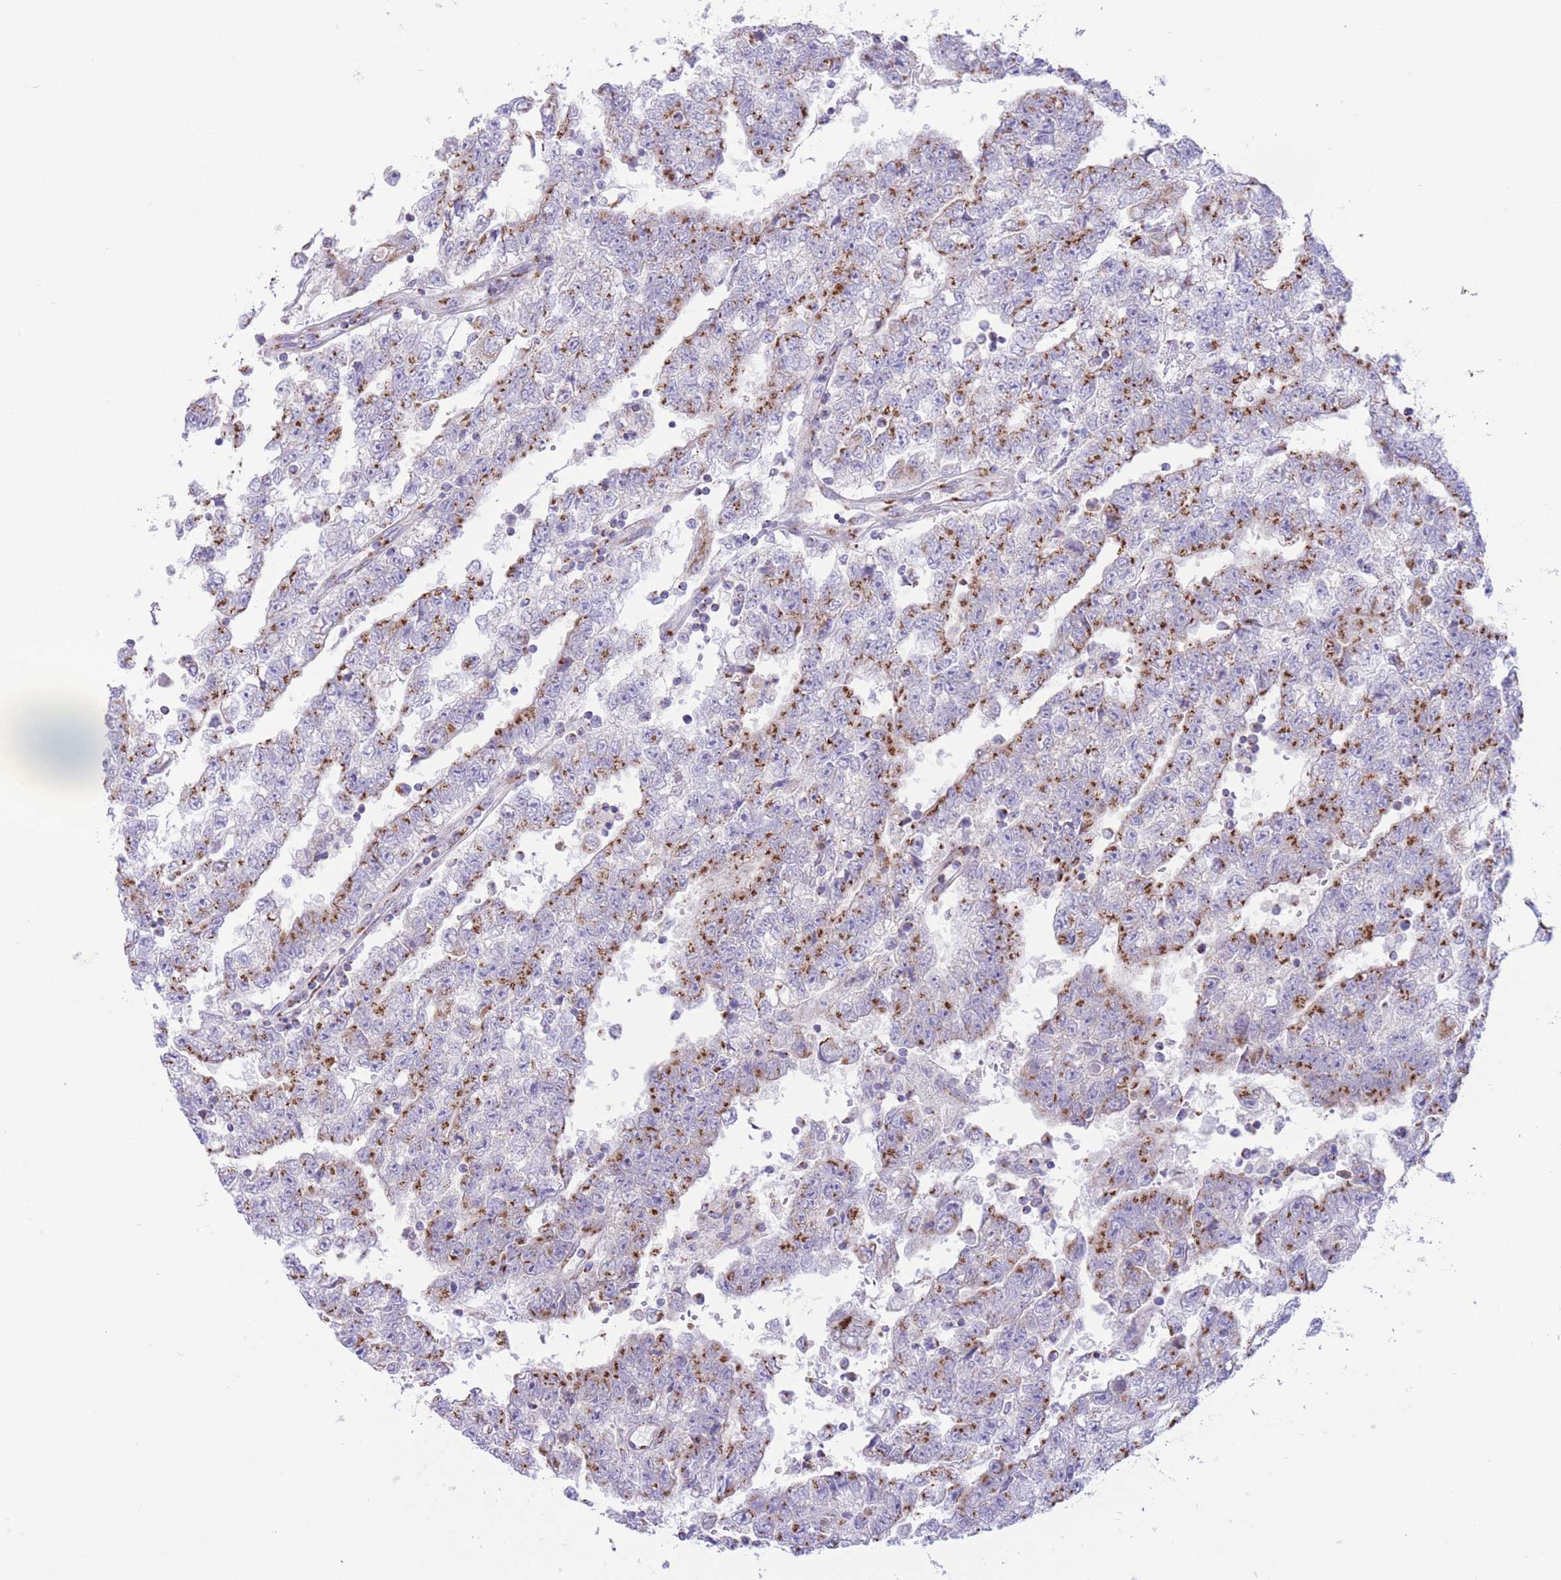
{"staining": {"intensity": "strong", "quantity": "25%-75%", "location": "cytoplasmic/membranous"}, "tissue": "testis cancer", "cell_type": "Tumor cells", "image_type": "cancer", "snomed": [{"axis": "morphology", "description": "Carcinoma, Embryonal, NOS"}, {"axis": "topography", "description": "Testis"}], "caption": "Immunohistochemistry (IHC) (DAB) staining of embryonal carcinoma (testis) displays strong cytoplasmic/membranous protein positivity in about 25%-75% of tumor cells.", "gene": "MPND", "patient": {"sex": "male", "age": 25}}